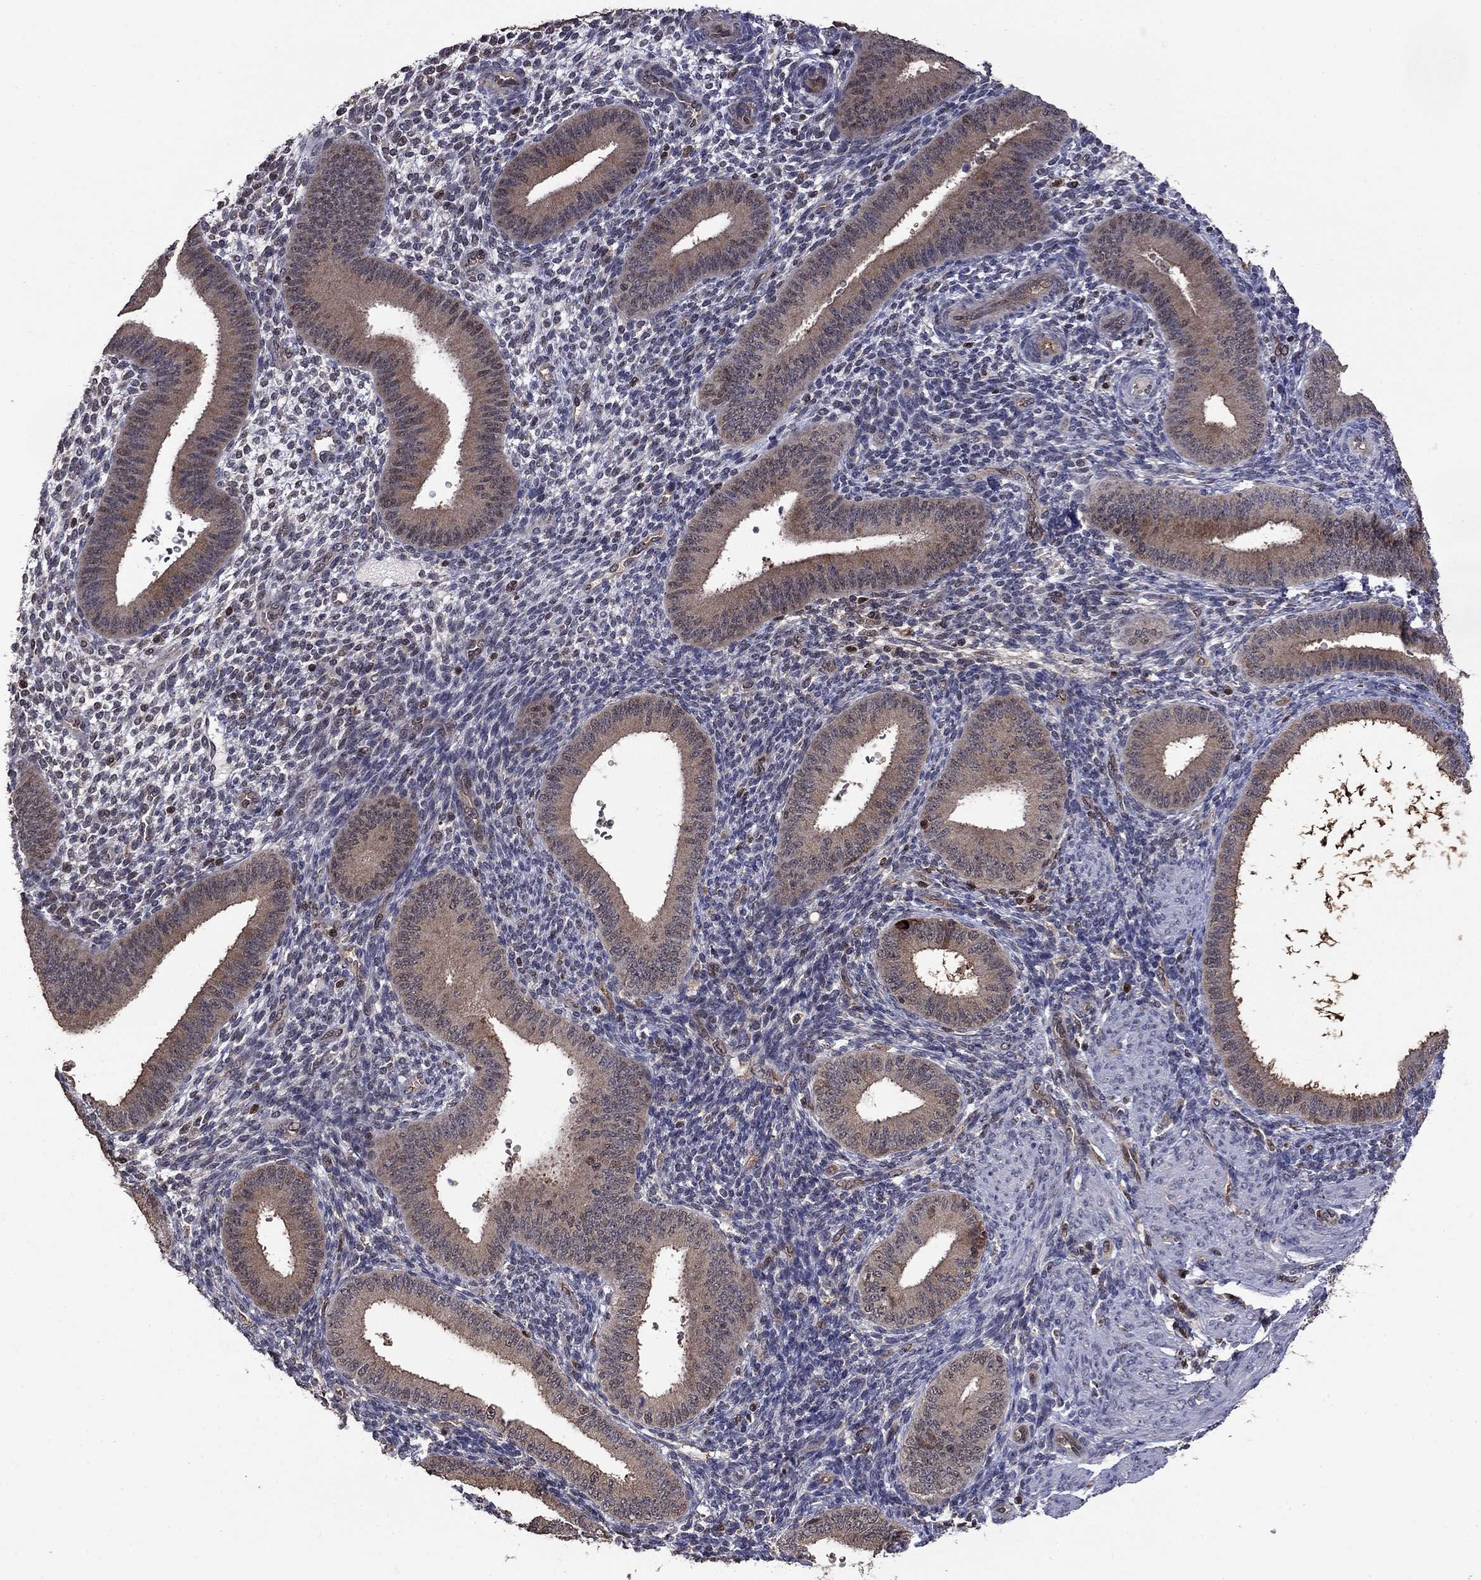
{"staining": {"intensity": "negative", "quantity": "none", "location": "none"}, "tissue": "endometrium", "cell_type": "Cells in endometrial stroma", "image_type": "normal", "snomed": [{"axis": "morphology", "description": "Normal tissue, NOS"}, {"axis": "topography", "description": "Endometrium"}], "caption": "The micrograph displays no staining of cells in endometrial stroma in benign endometrium.", "gene": "APPBP2", "patient": {"sex": "female", "age": 39}}